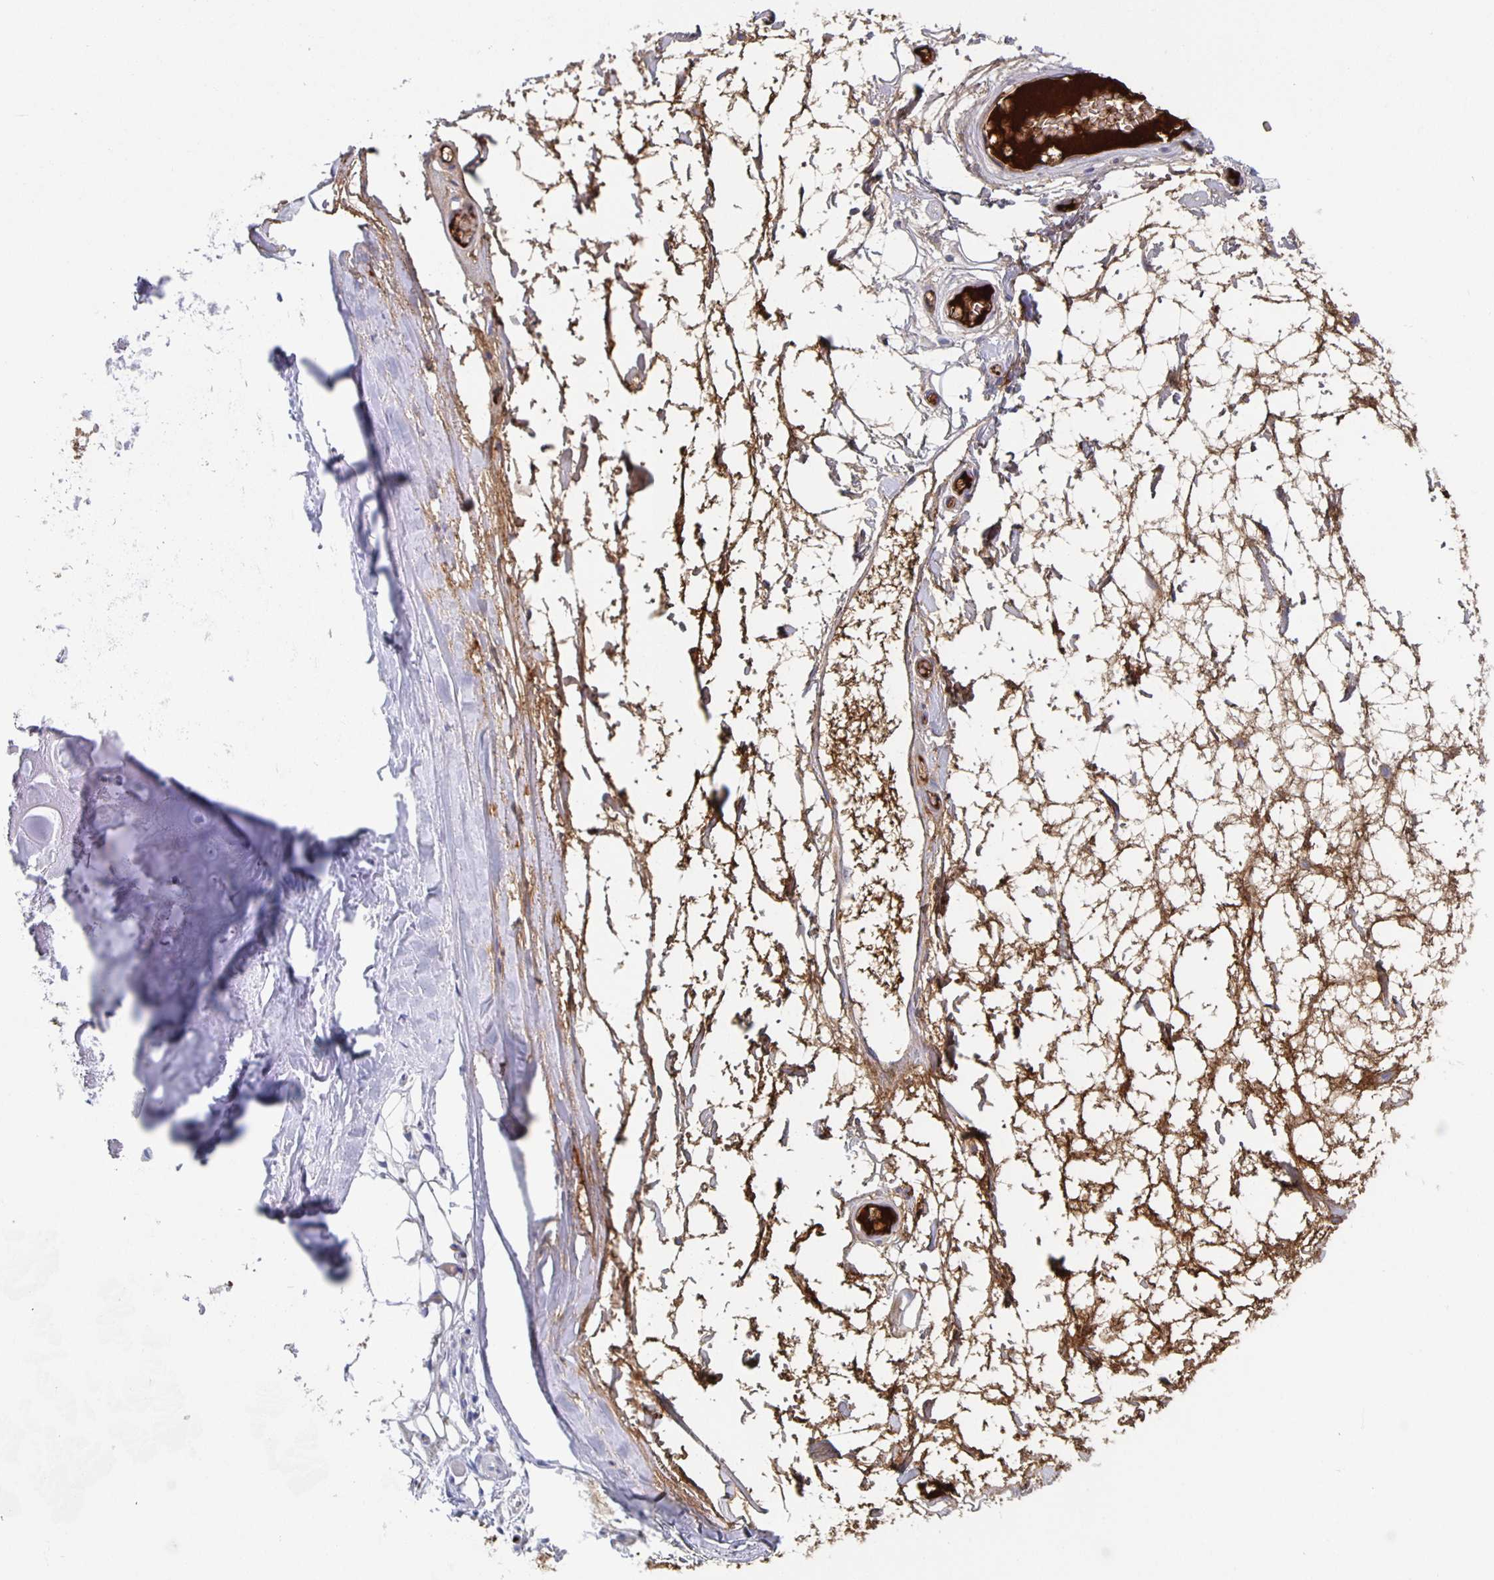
{"staining": {"intensity": "negative", "quantity": "none", "location": "none"}, "tissue": "adipose tissue", "cell_type": "Adipocytes", "image_type": "normal", "snomed": [{"axis": "morphology", "description": "Normal tissue, NOS"}, {"axis": "topography", "description": "Lymph node"}, {"axis": "topography", "description": "Cartilage tissue"}, {"axis": "topography", "description": "Nasopharynx"}], "caption": "This histopathology image is of normal adipose tissue stained with immunohistochemistry to label a protein in brown with the nuclei are counter-stained blue. There is no staining in adipocytes.", "gene": "FGA", "patient": {"sex": "male", "age": 63}}